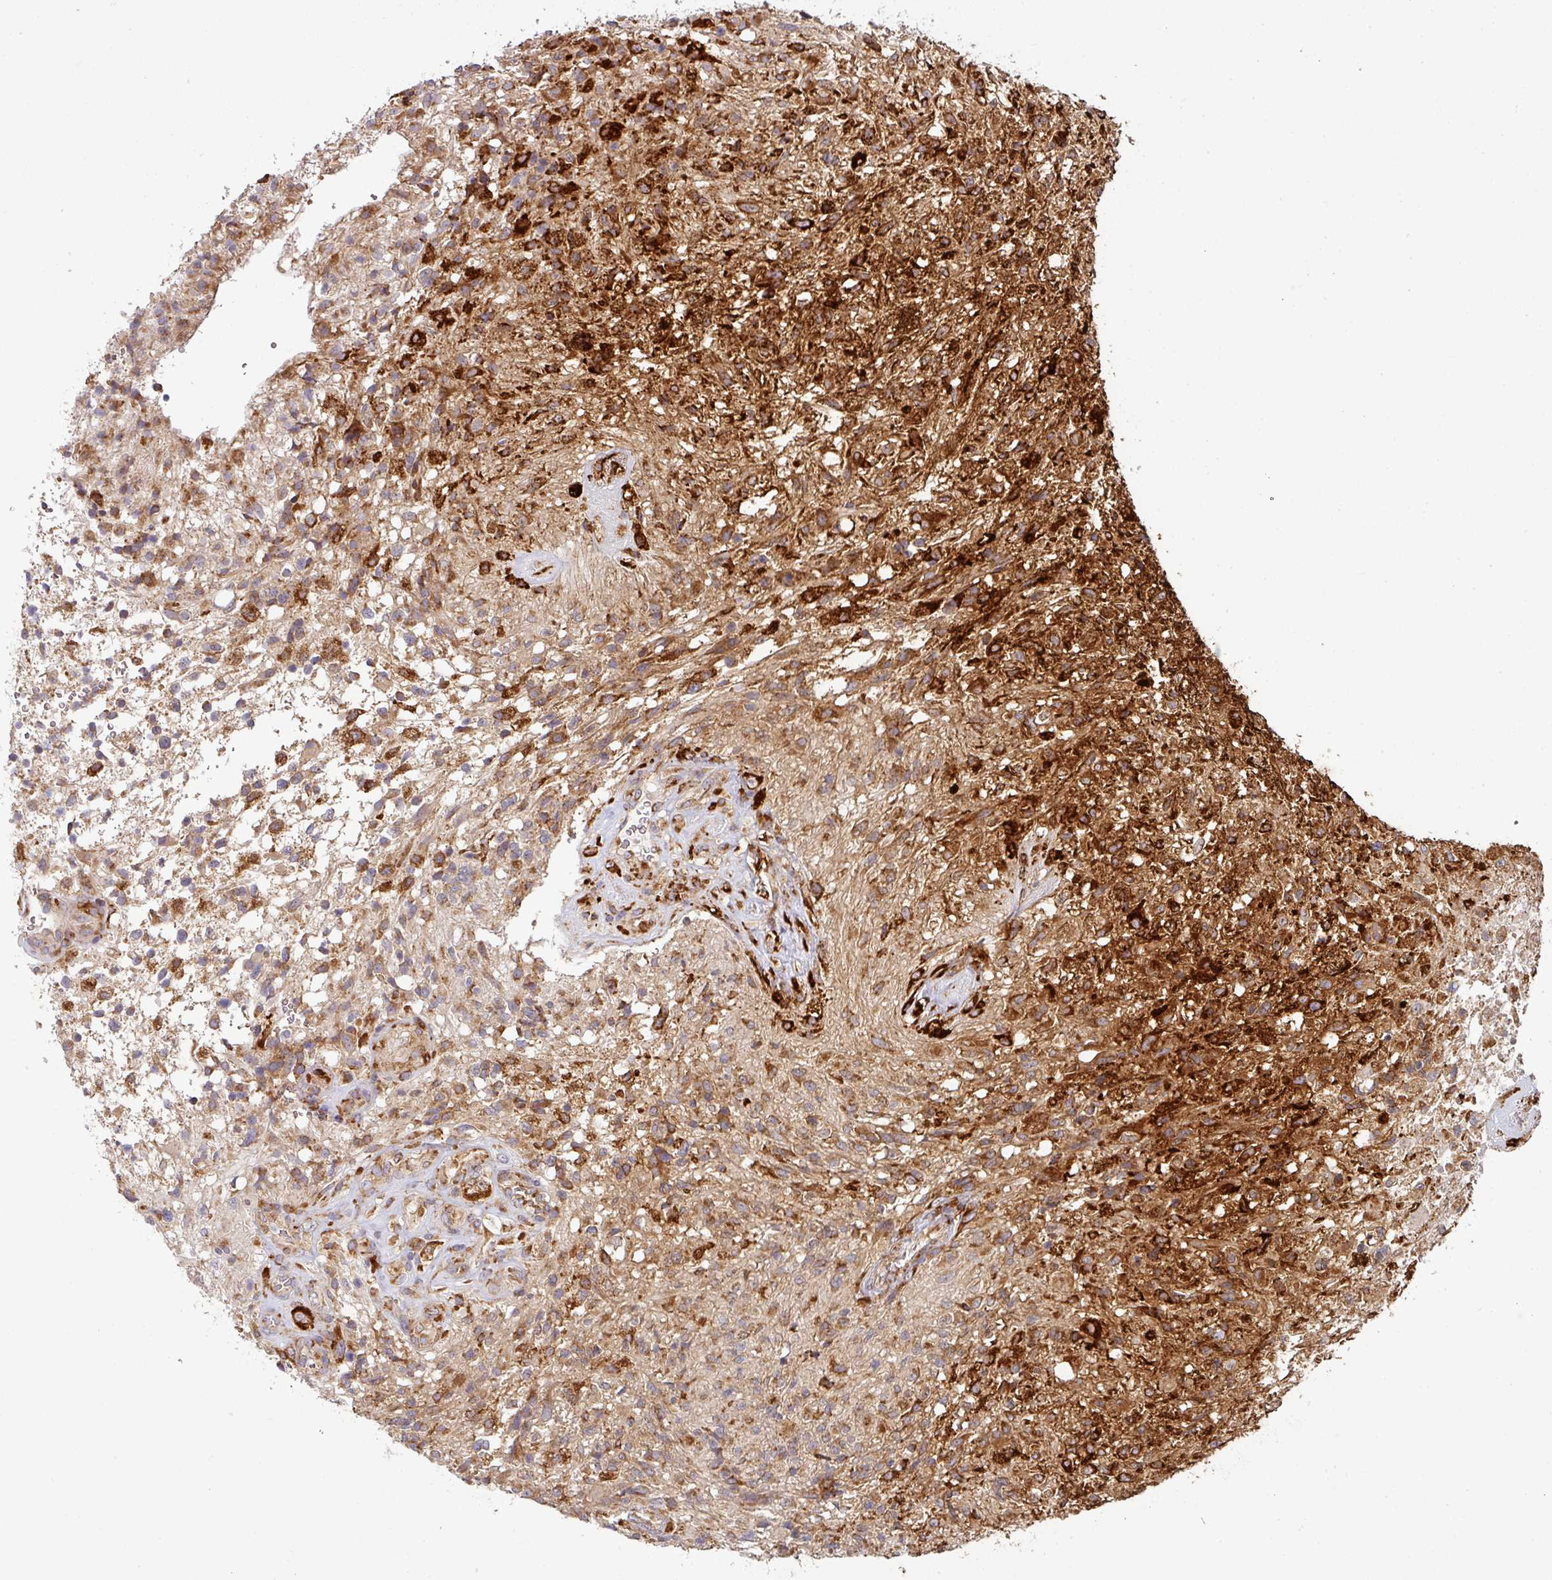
{"staining": {"intensity": "strong", "quantity": "25%-75%", "location": "cytoplasmic/membranous"}, "tissue": "glioma", "cell_type": "Tumor cells", "image_type": "cancer", "snomed": [{"axis": "morphology", "description": "Glioma, malignant, High grade"}, {"axis": "topography", "description": "Brain"}], "caption": "Glioma stained with immunohistochemistry demonstrates strong cytoplasmic/membranous positivity in about 25%-75% of tumor cells.", "gene": "ZNF268", "patient": {"sex": "male", "age": 56}}